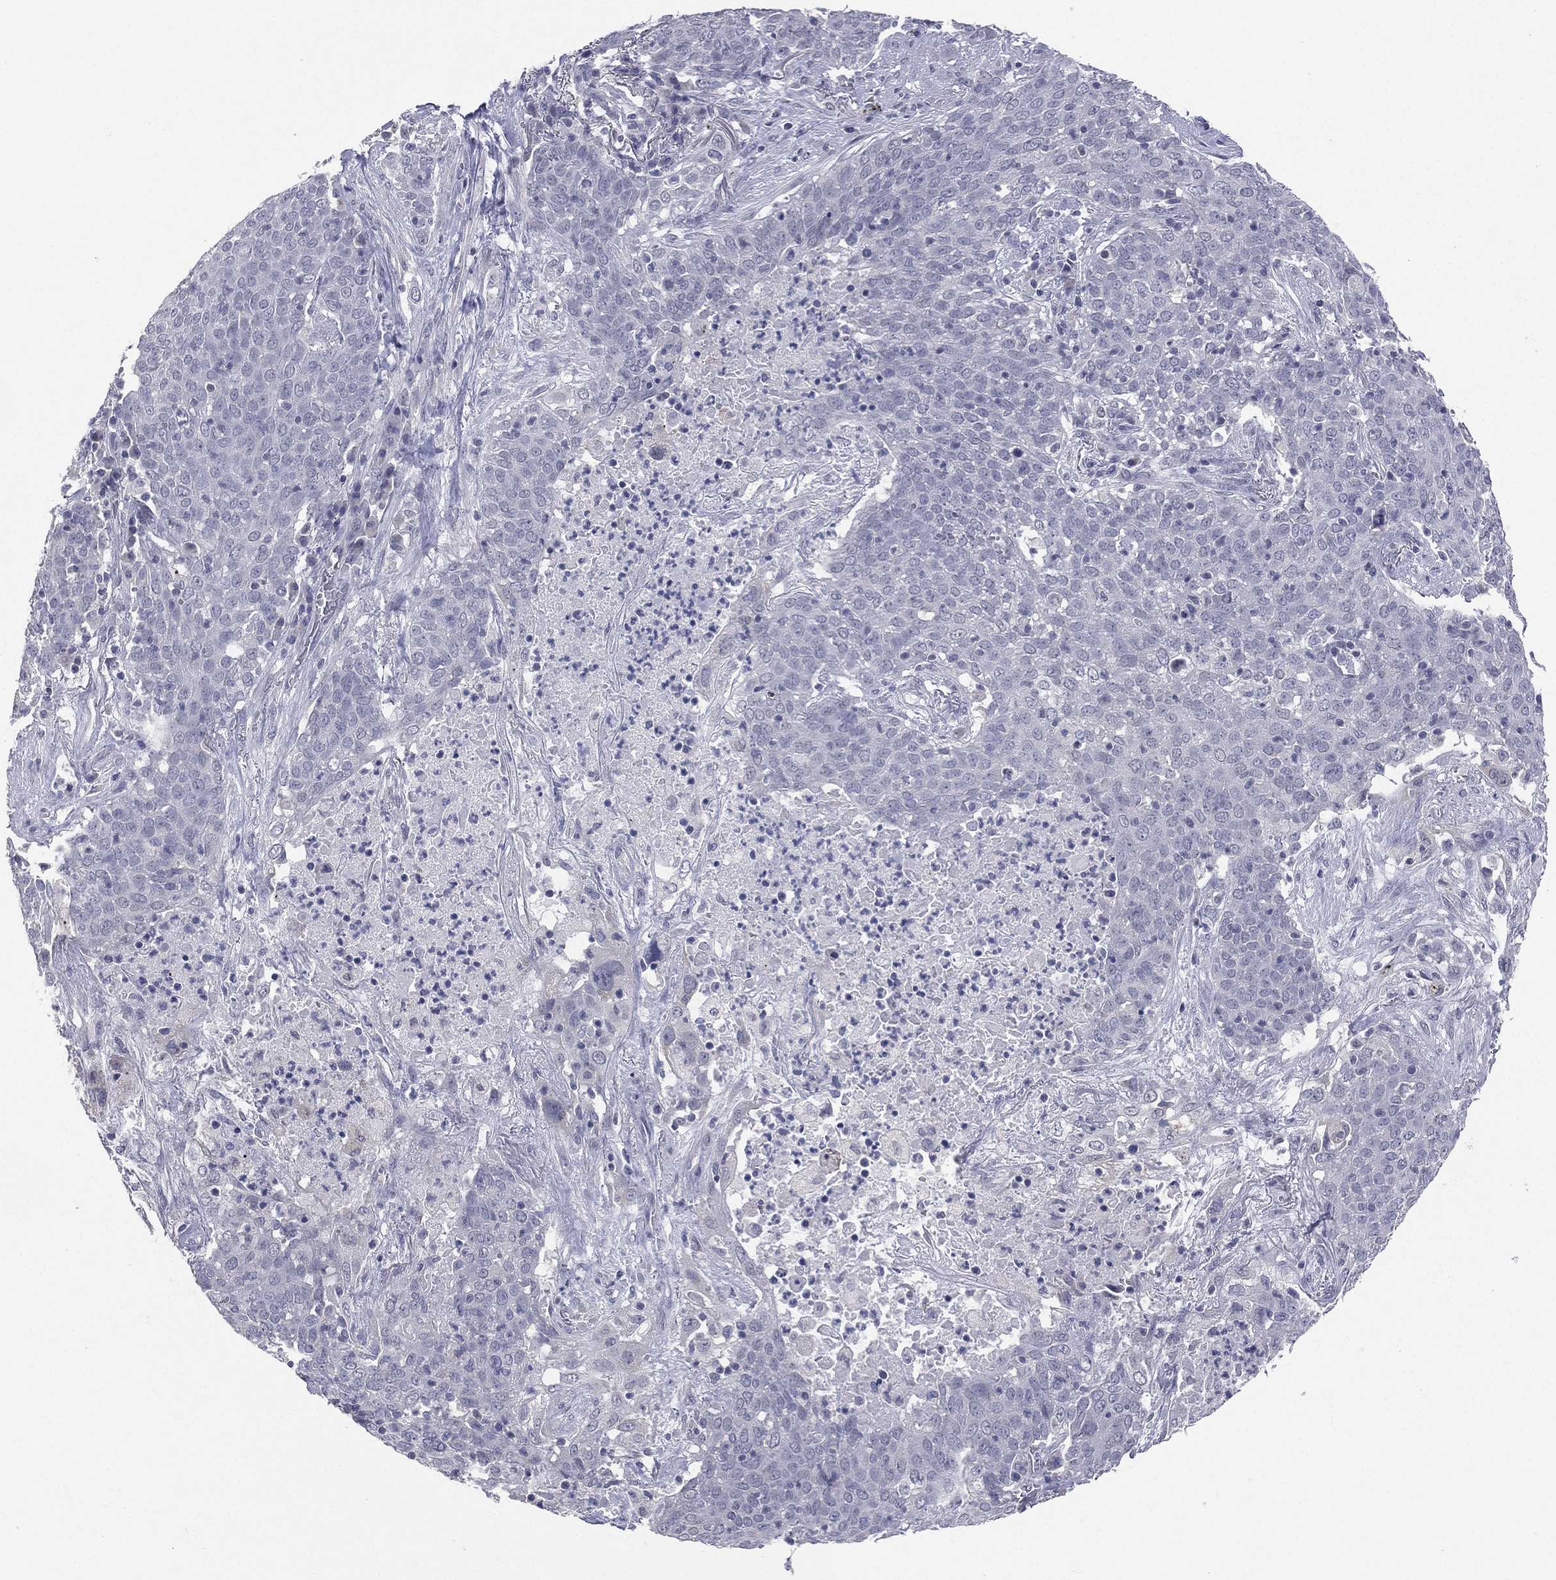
{"staining": {"intensity": "negative", "quantity": "none", "location": "none"}, "tissue": "lung cancer", "cell_type": "Tumor cells", "image_type": "cancer", "snomed": [{"axis": "morphology", "description": "Squamous cell carcinoma, NOS"}, {"axis": "topography", "description": "Lung"}], "caption": "Immunohistochemistry histopathology image of human squamous cell carcinoma (lung) stained for a protein (brown), which demonstrates no expression in tumor cells. Nuclei are stained in blue.", "gene": "DMKN", "patient": {"sex": "male", "age": 82}}